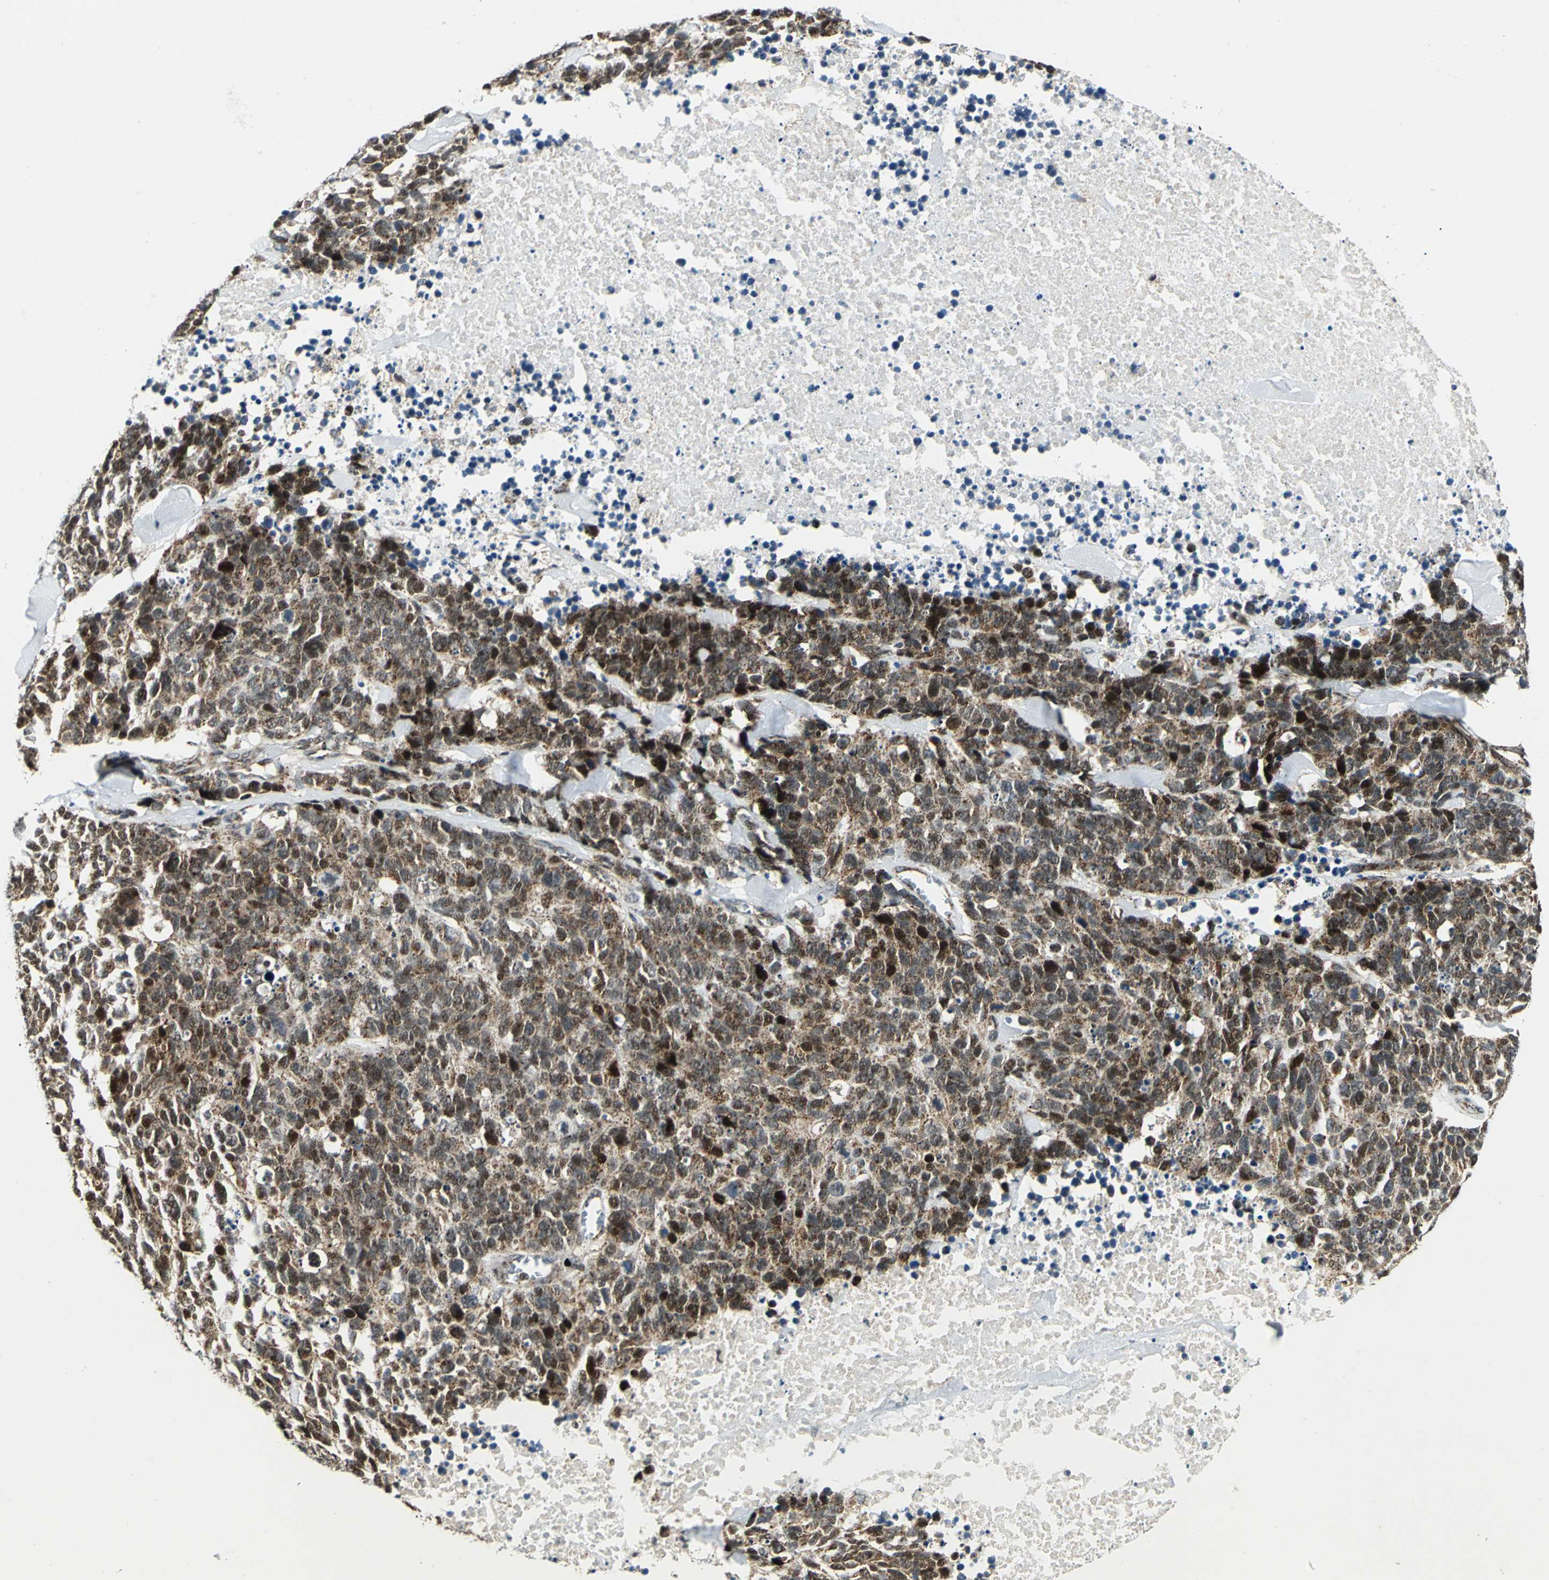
{"staining": {"intensity": "strong", "quantity": ">75%", "location": "cytoplasmic/membranous,nuclear"}, "tissue": "lung cancer", "cell_type": "Tumor cells", "image_type": "cancer", "snomed": [{"axis": "morphology", "description": "Neoplasm, malignant, NOS"}, {"axis": "topography", "description": "Lung"}], "caption": "The histopathology image shows staining of neoplasm (malignant) (lung), revealing strong cytoplasmic/membranous and nuclear protein positivity (brown color) within tumor cells. Using DAB (brown) and hematoxylin (blue) stains, captured at high magnification using brightfield microscopy.", "gene": "ATP6V1A", "patient": {"sex": "female", "age": 58}}